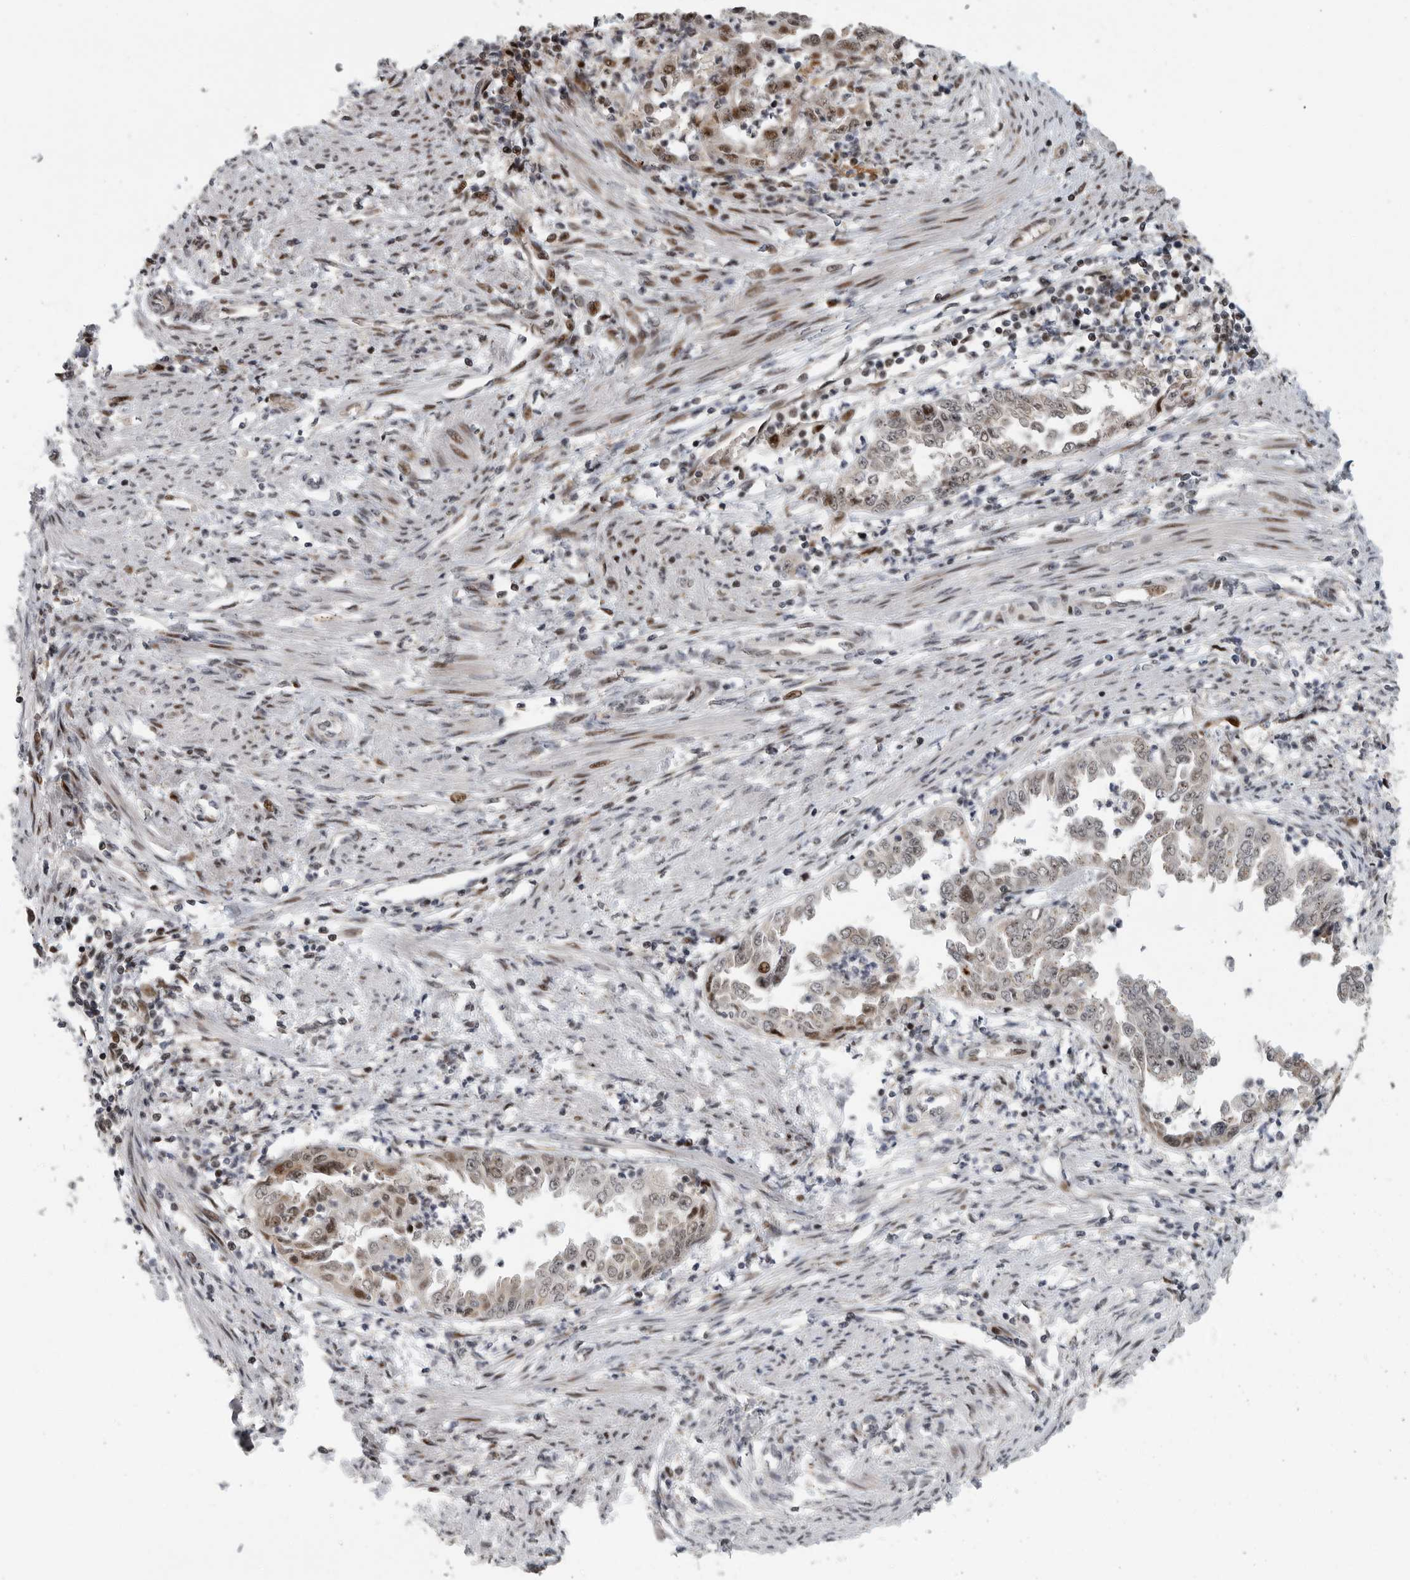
{"staining": {"intensity": "weak", "quantity": ">75%", "location": "nuclear"}, "tissue": "endometrial cancer", "cell_type": "Tumor cells", "image_type": "cancer", "snomed": [{"axis": "morphology", "description": "Adenocarcinoma, NOS"}, {"axis": "topography", "description": "Endometrium"}], "caption": "This image shows IHC staining of endometrial cancer, with low weak nuclear staining in approximately >75% of tumor cells.", "gene": "PCMTD1", "patient": {"sex": "female", "age": 85}}